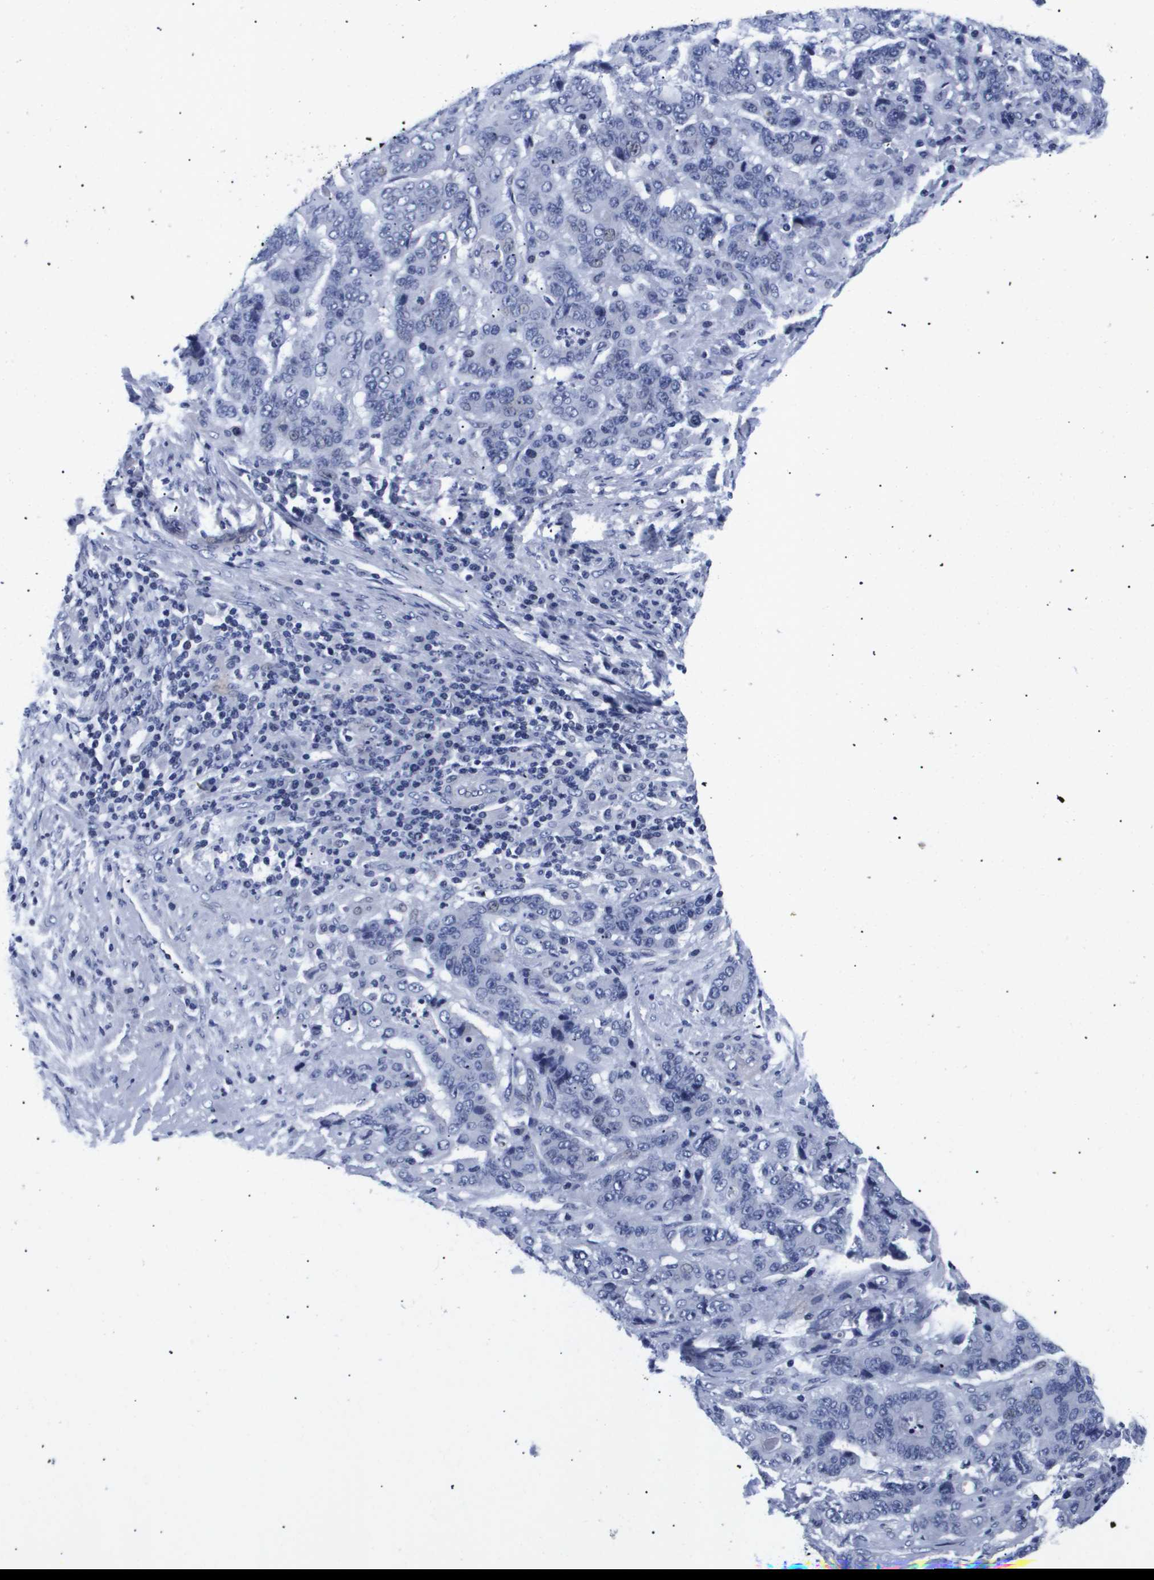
{"staining": {"intensity": "negative", "quantity": "none", "location": "none"}, "tissue": "stomach cancer", "cell_type": "Tumor cells", "image_type": "cancer", "snomed": [{"axis": "morphology", "description": "Adenocarcinoma, NOS"}, {"axis": "topography", "description": "Stomach"}], "caption": "Stomach cancer was stained to show a protein in brown. There is no significant positivity in tumor cells. Nuclei are stained in blue.", "gene": "SHD", "patient": {"sex": "female", "age": 73}}